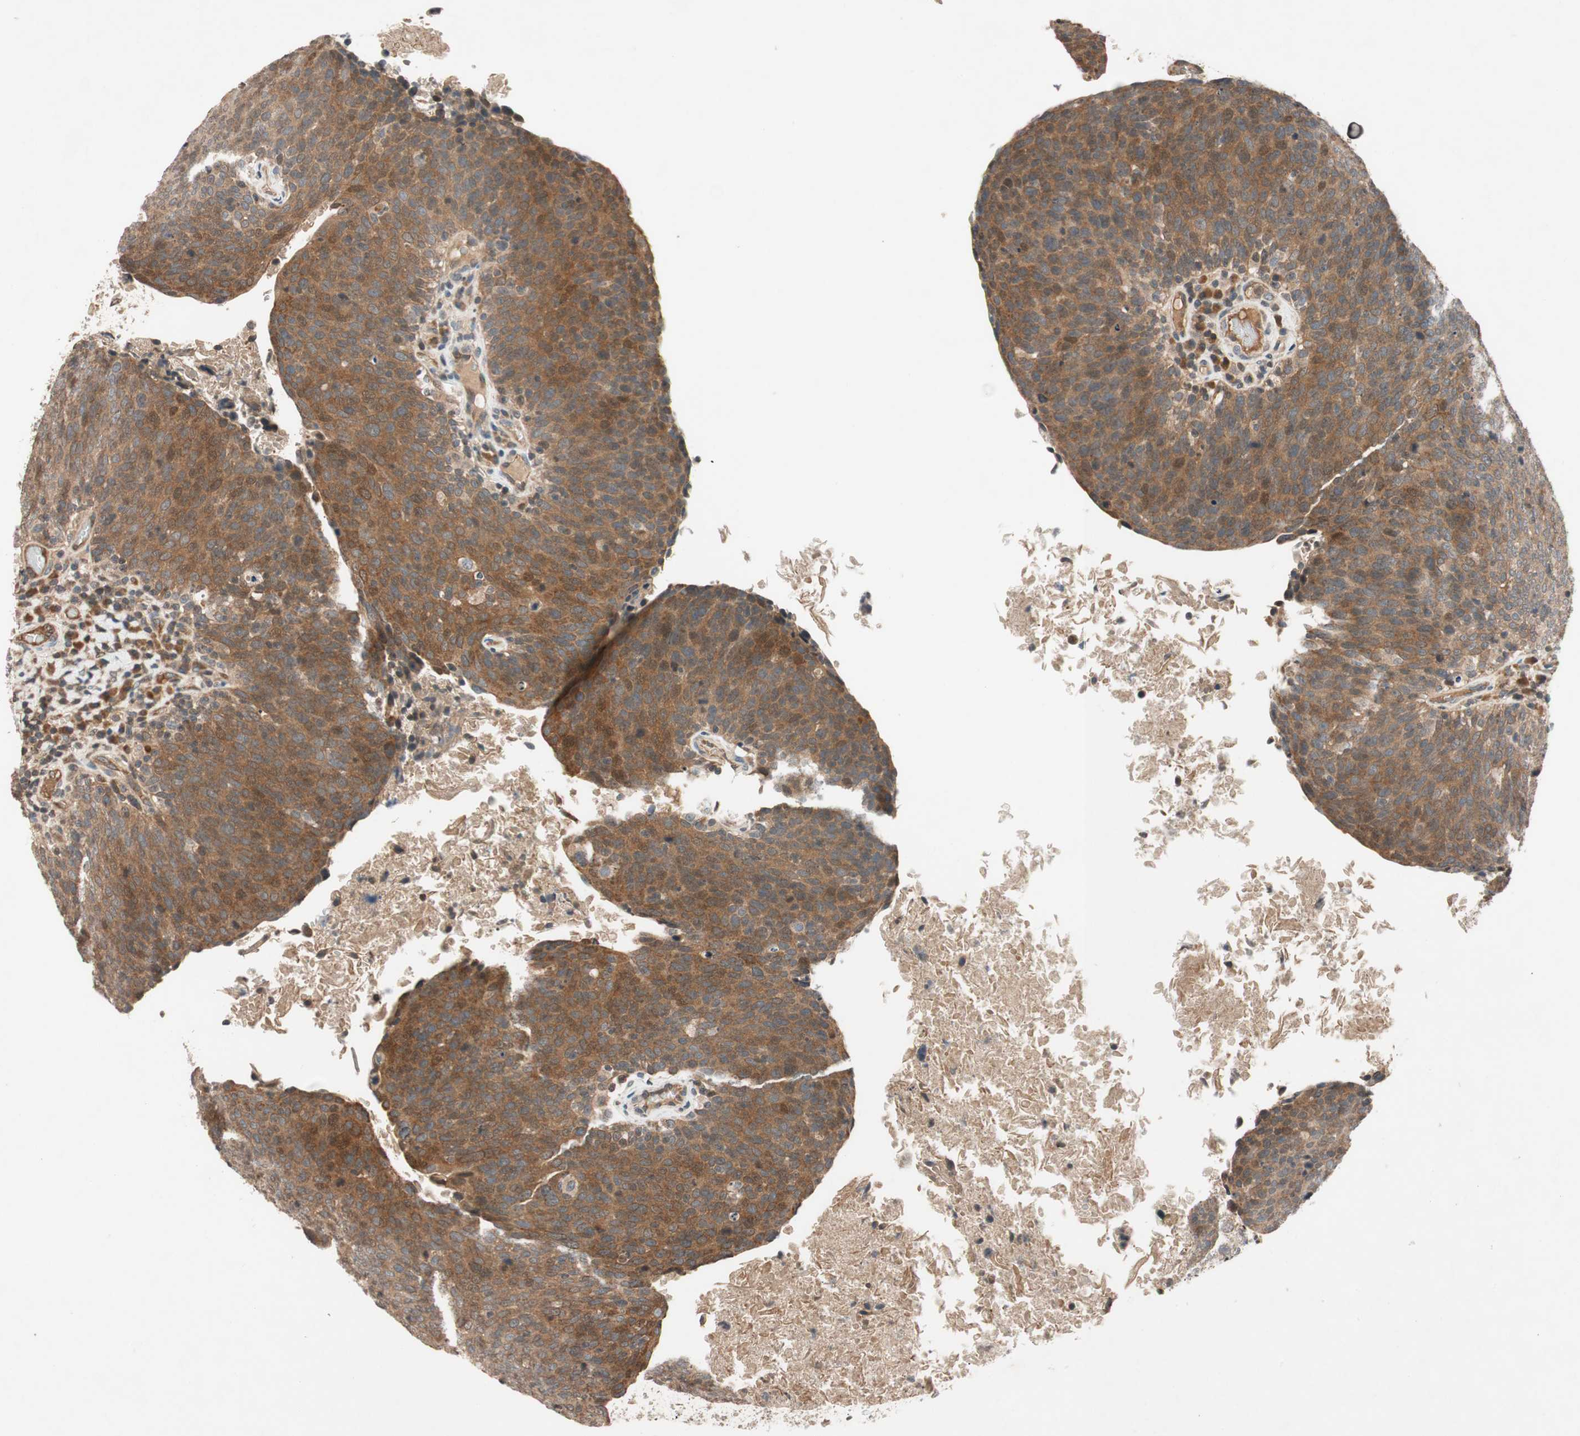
{"staining": {"intensity": "strong", "quantity": ">75%", "location": "cytoplasmic/membranous"}, "tissue": "head and neck cancer", "cell_type": "Tumor cells", "image_type": "cancer", "snomed": [{"axis": "morphology", "description": "Squamous cell carcinoma, NOS"}, {"axis": "morphology", "description": "Squamous cell carcinoma, metastatic, NOS"}, {"axis": "topography", "description": "Lymph node"}, {"axis": "topography", "description": "Head-Neck"}], "caption": "Head and neck squamous cell carcinoma stained with immunohistochemistry demonstrates strong cytoplasmic/membranous expression in about >75% of tumor cells.", "gene": "GCLM", "patient": {"sex": "male", "age": 62}}